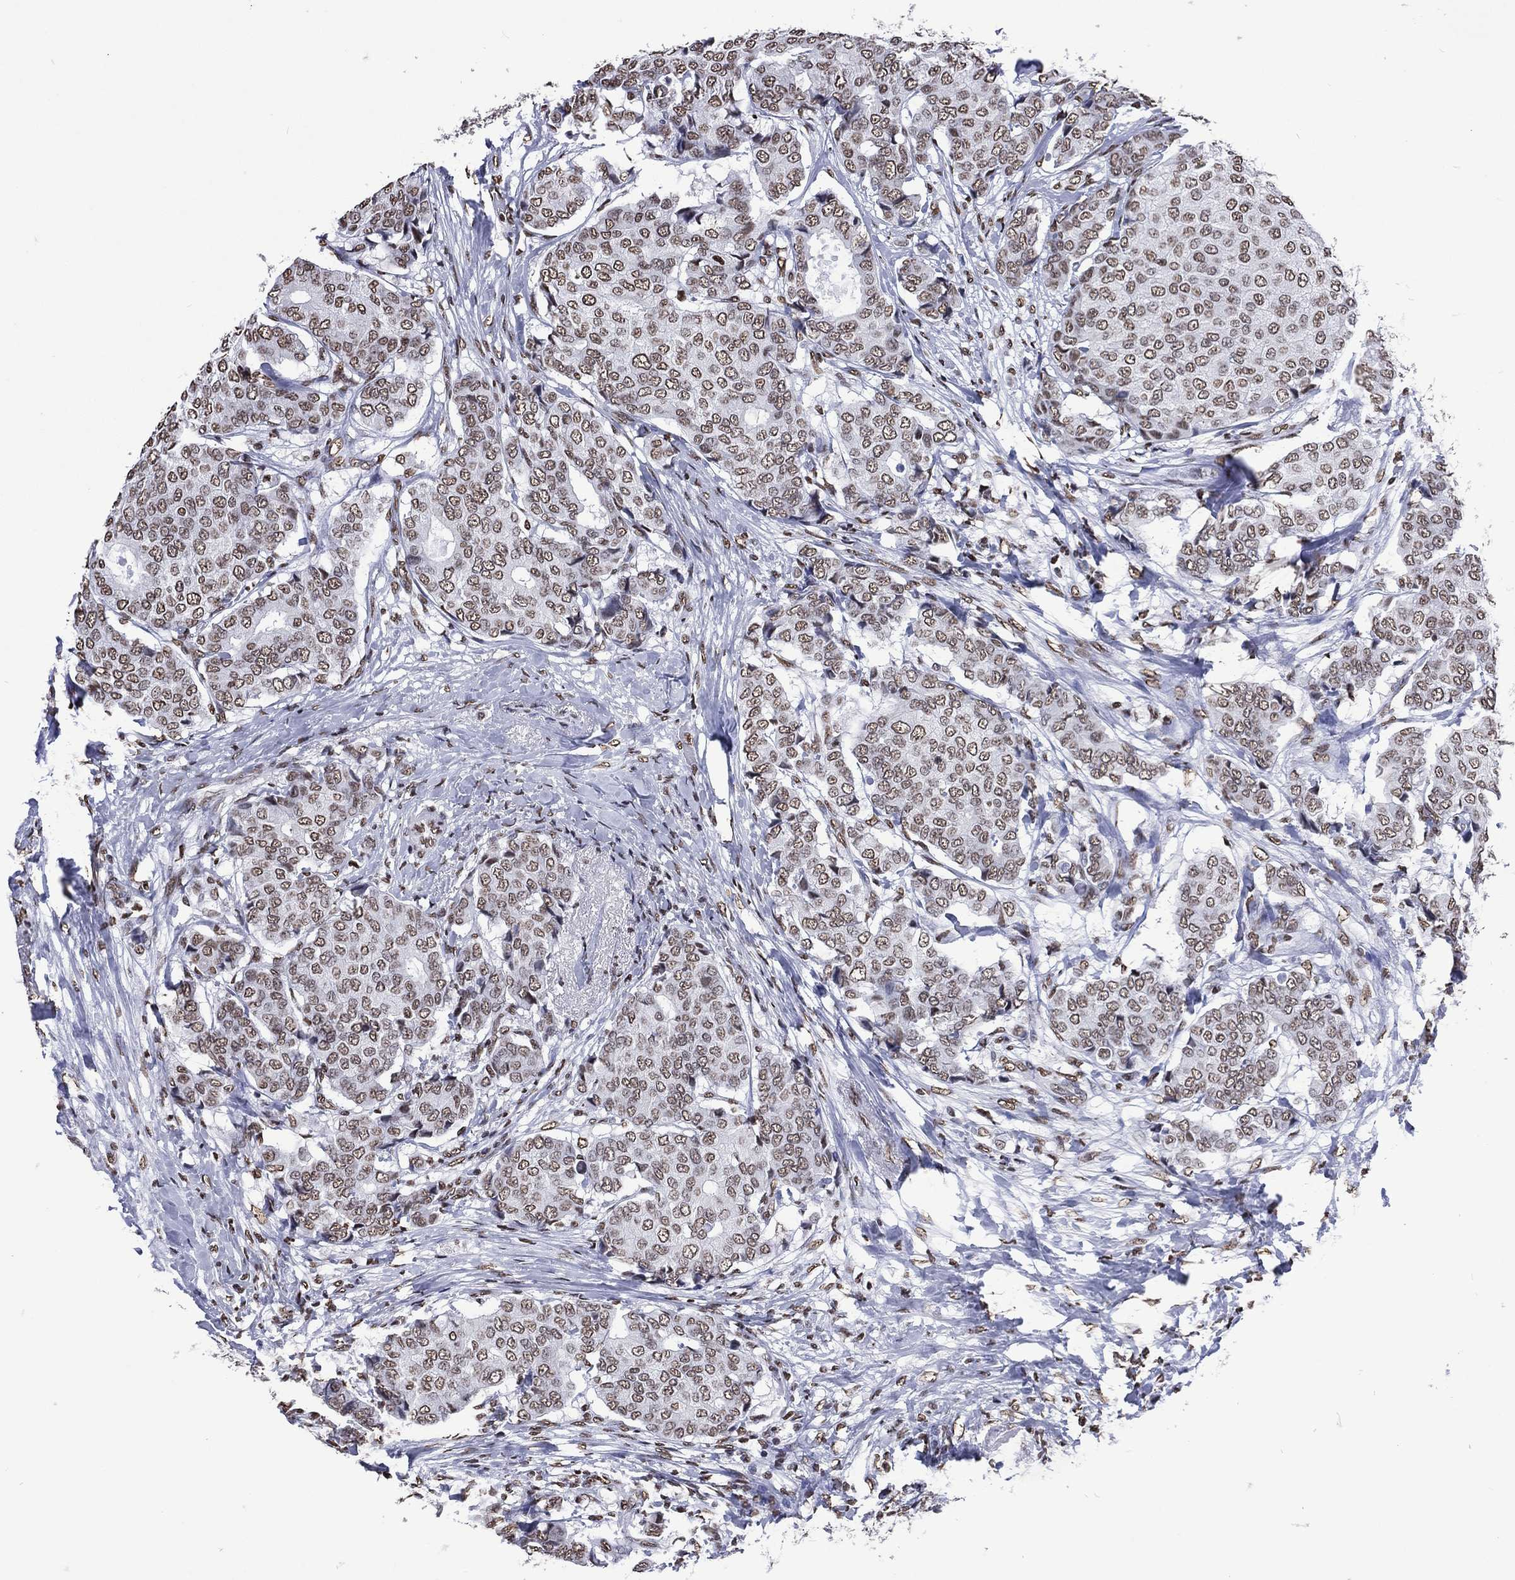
{"staining": {"intensity": "weak", "quantity": ">75%", "location": "nuclear"}, "tissue": "breast cancer", "cell_type": "Tumor cells", "image_type": "cancer", "snomed": [{"axis": "morphology", "description": "Duct carcinoma"}, {"axis": "topography", "description": "Breast"}], "caption": "Immunohistochemical staining of breast cancer exhibits weak nuclear protein staining in about >75% of tumor cells.", "gene": "RETREG2", "patient": {"sex": "female", "age": 75}}